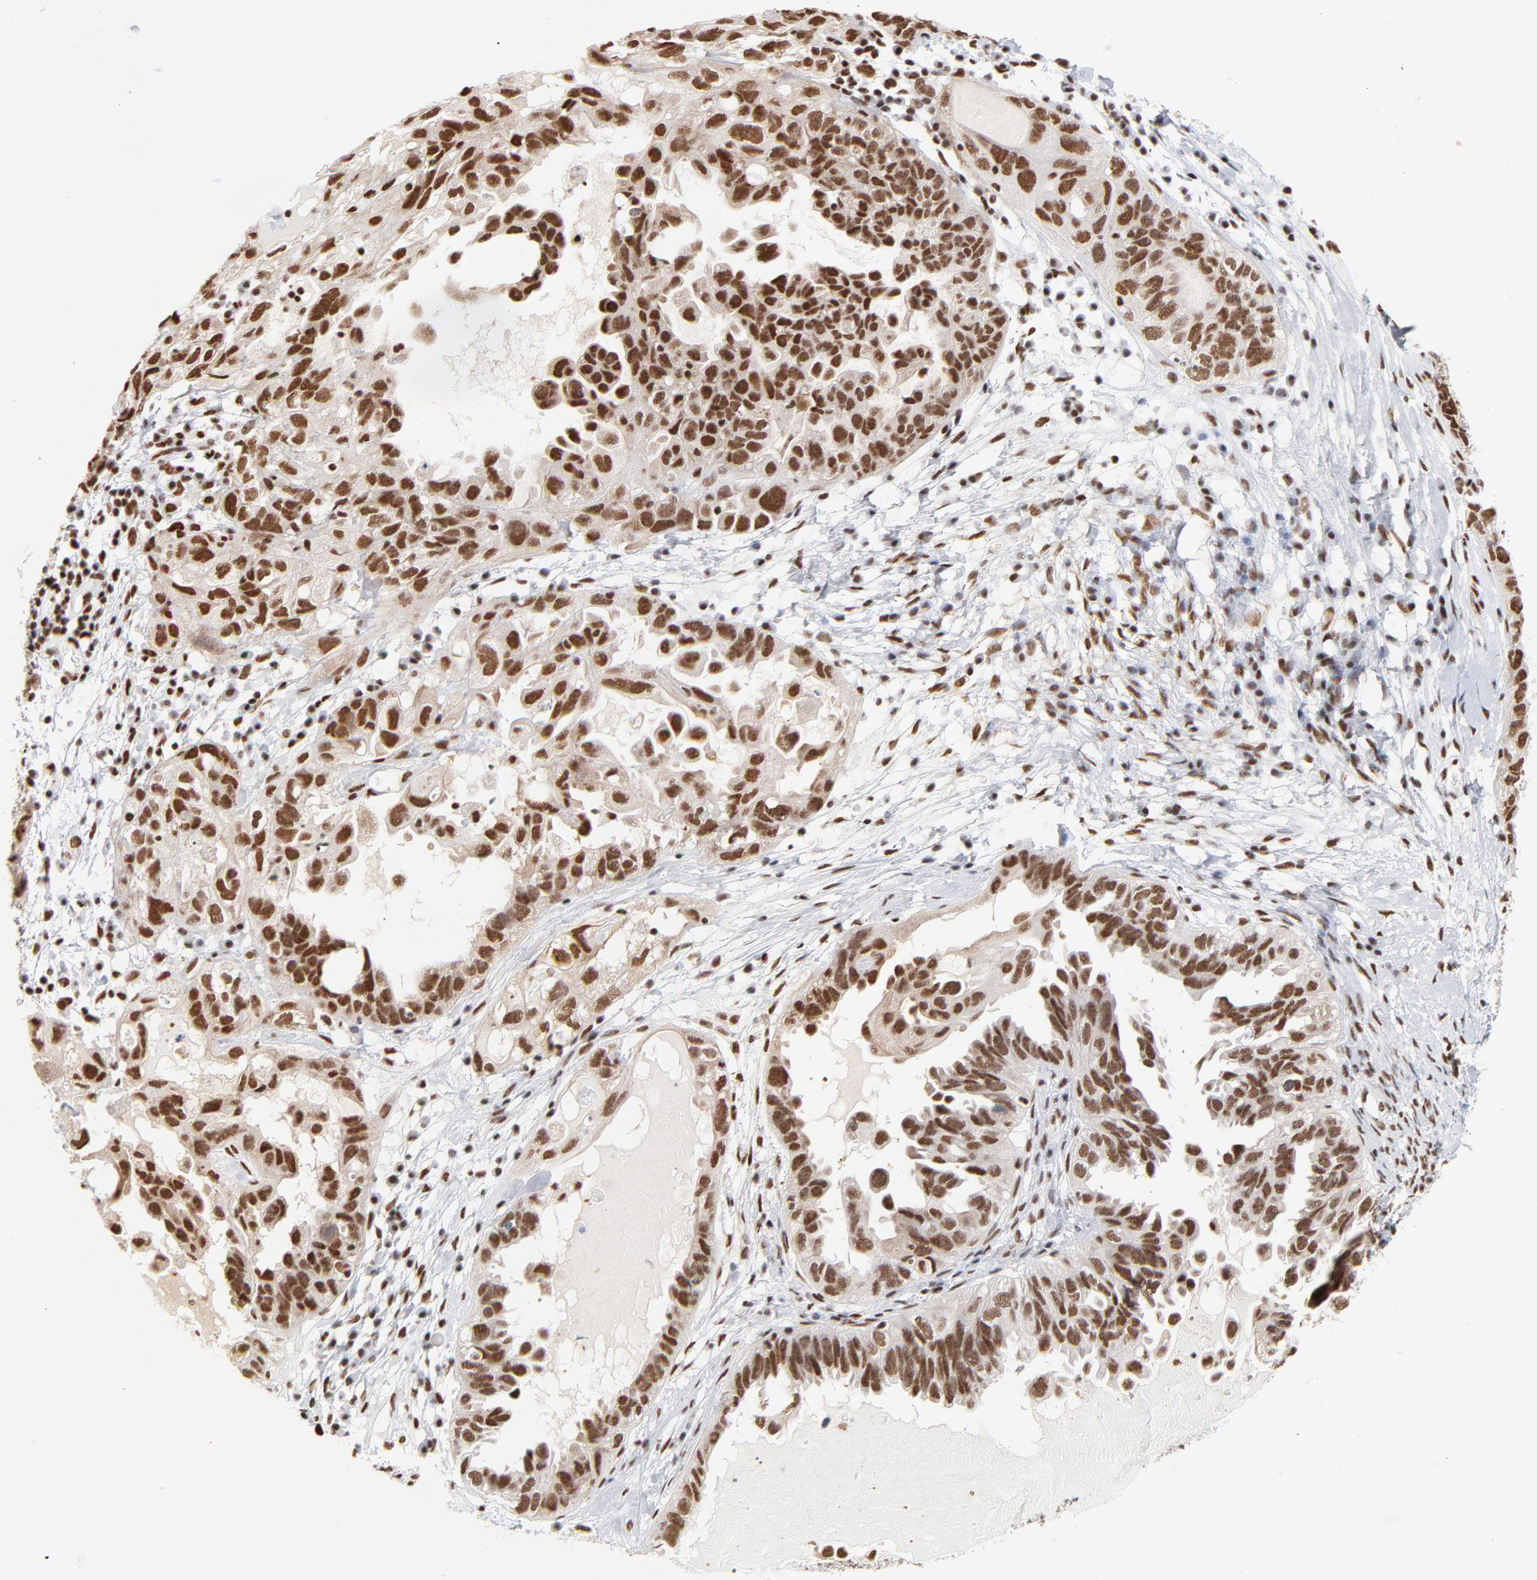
{"staining": {"intensity": "strong", "quantity": ">75%", "location": "nuclear"}, "tissue": "ovarian cancer", "cell_type": "Tumor cells", "image_type": "cancer", "snomed": [{"axis": "morphology", "description": "Cystadenocarcinoma, serous, NOS"}, {"axis": "topography", "description": "Ovary"}], "caption": "Ovarian cancer stained for a protein demonstrates strong nuclear positivity in tumor cells.", "gene": "CREB1", "patient": {"sex": "female", "age": 82}}